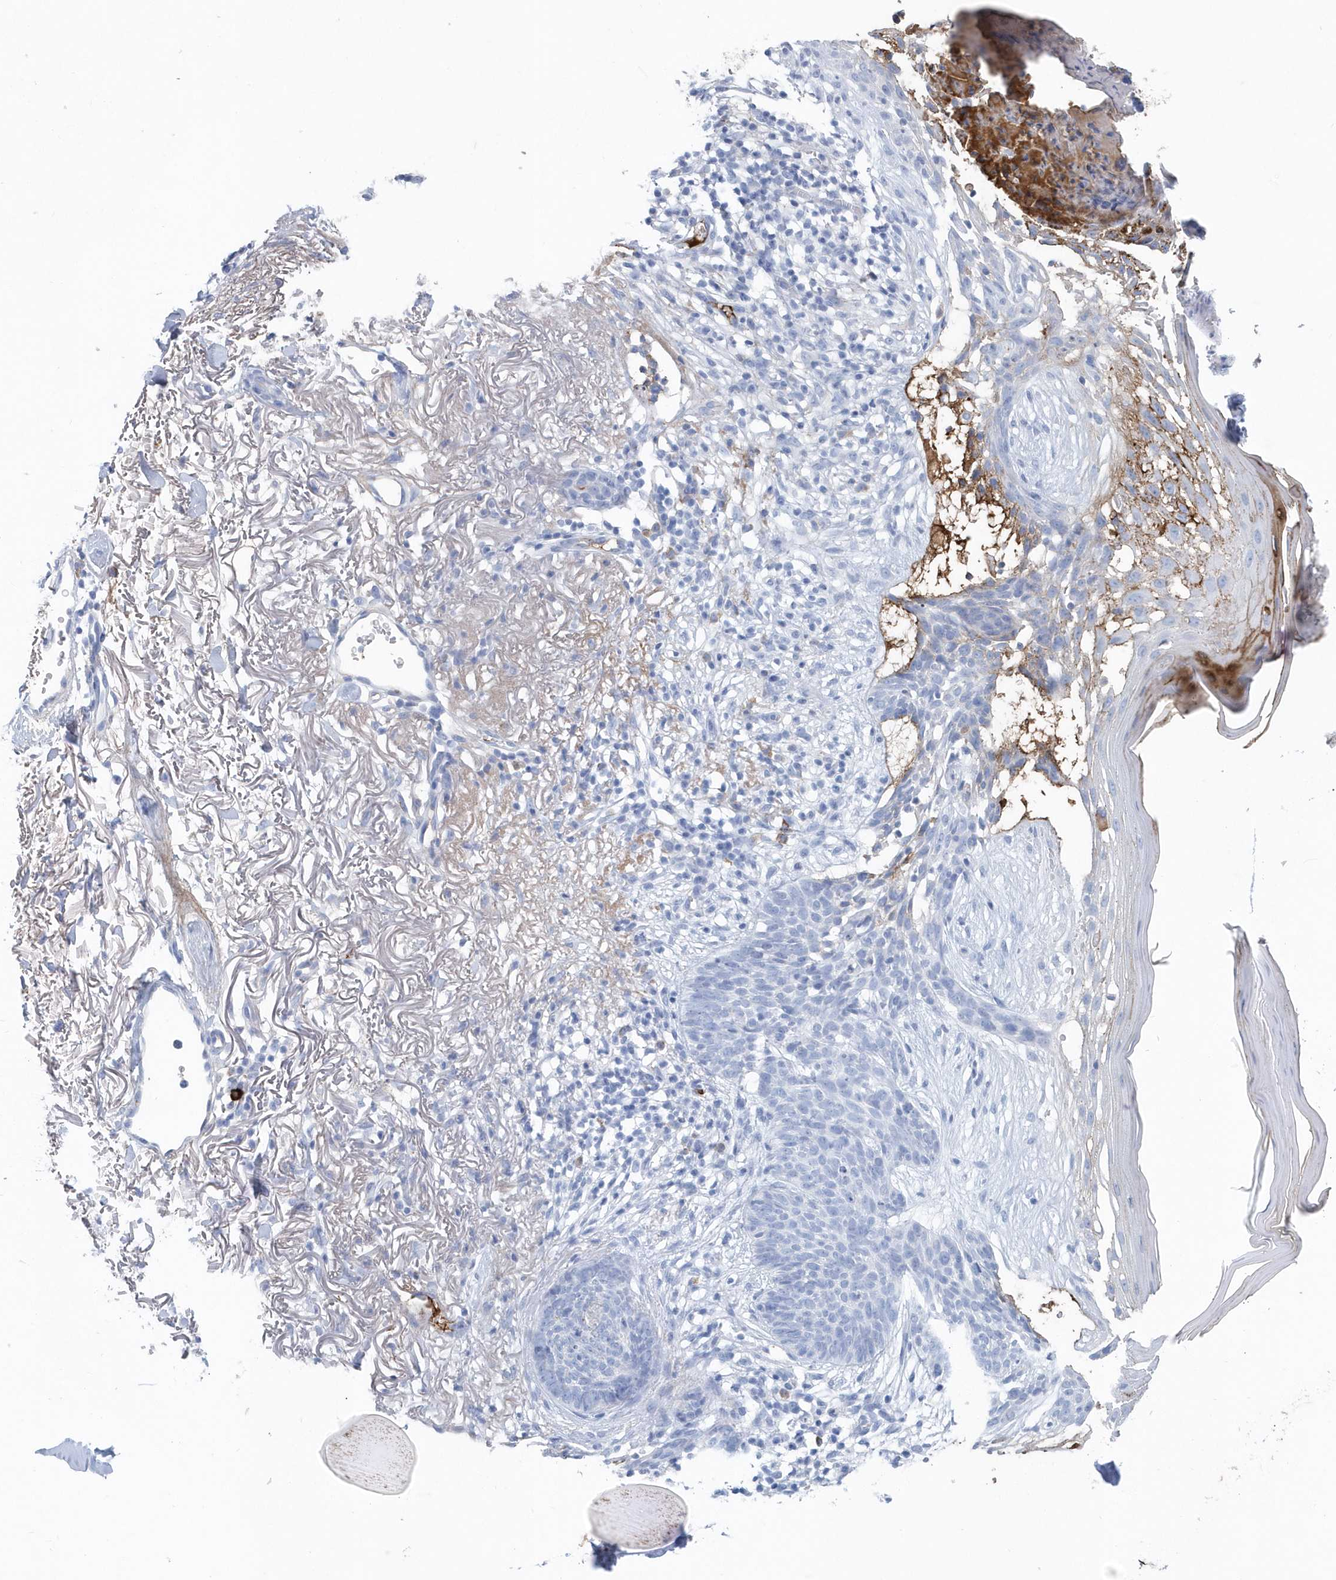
{"staining": {"intensity": "negative", "quantity": "none", "location": "none"}, "tissue": "skin cancer", "cell_type": "Tumor cells", "image_type": "cancer", "snomed": [{"axis": "morphology", "description": "Normal tissue, NOS"}, {"axis": "morphology", "description": "Basal cell carcinoma"}, {"axis": "topography", "description": "Skin"}], "caption": "This is a photomicrograph of IHC staining of basal cell carcinoma (skin), which shows no positivity in tumor cells. (DAB (3,3'-diaminobenzidine) IHC, high magnification).", "gene": "JCHAIN", "patient": {"sex": "female", "age": 70}}